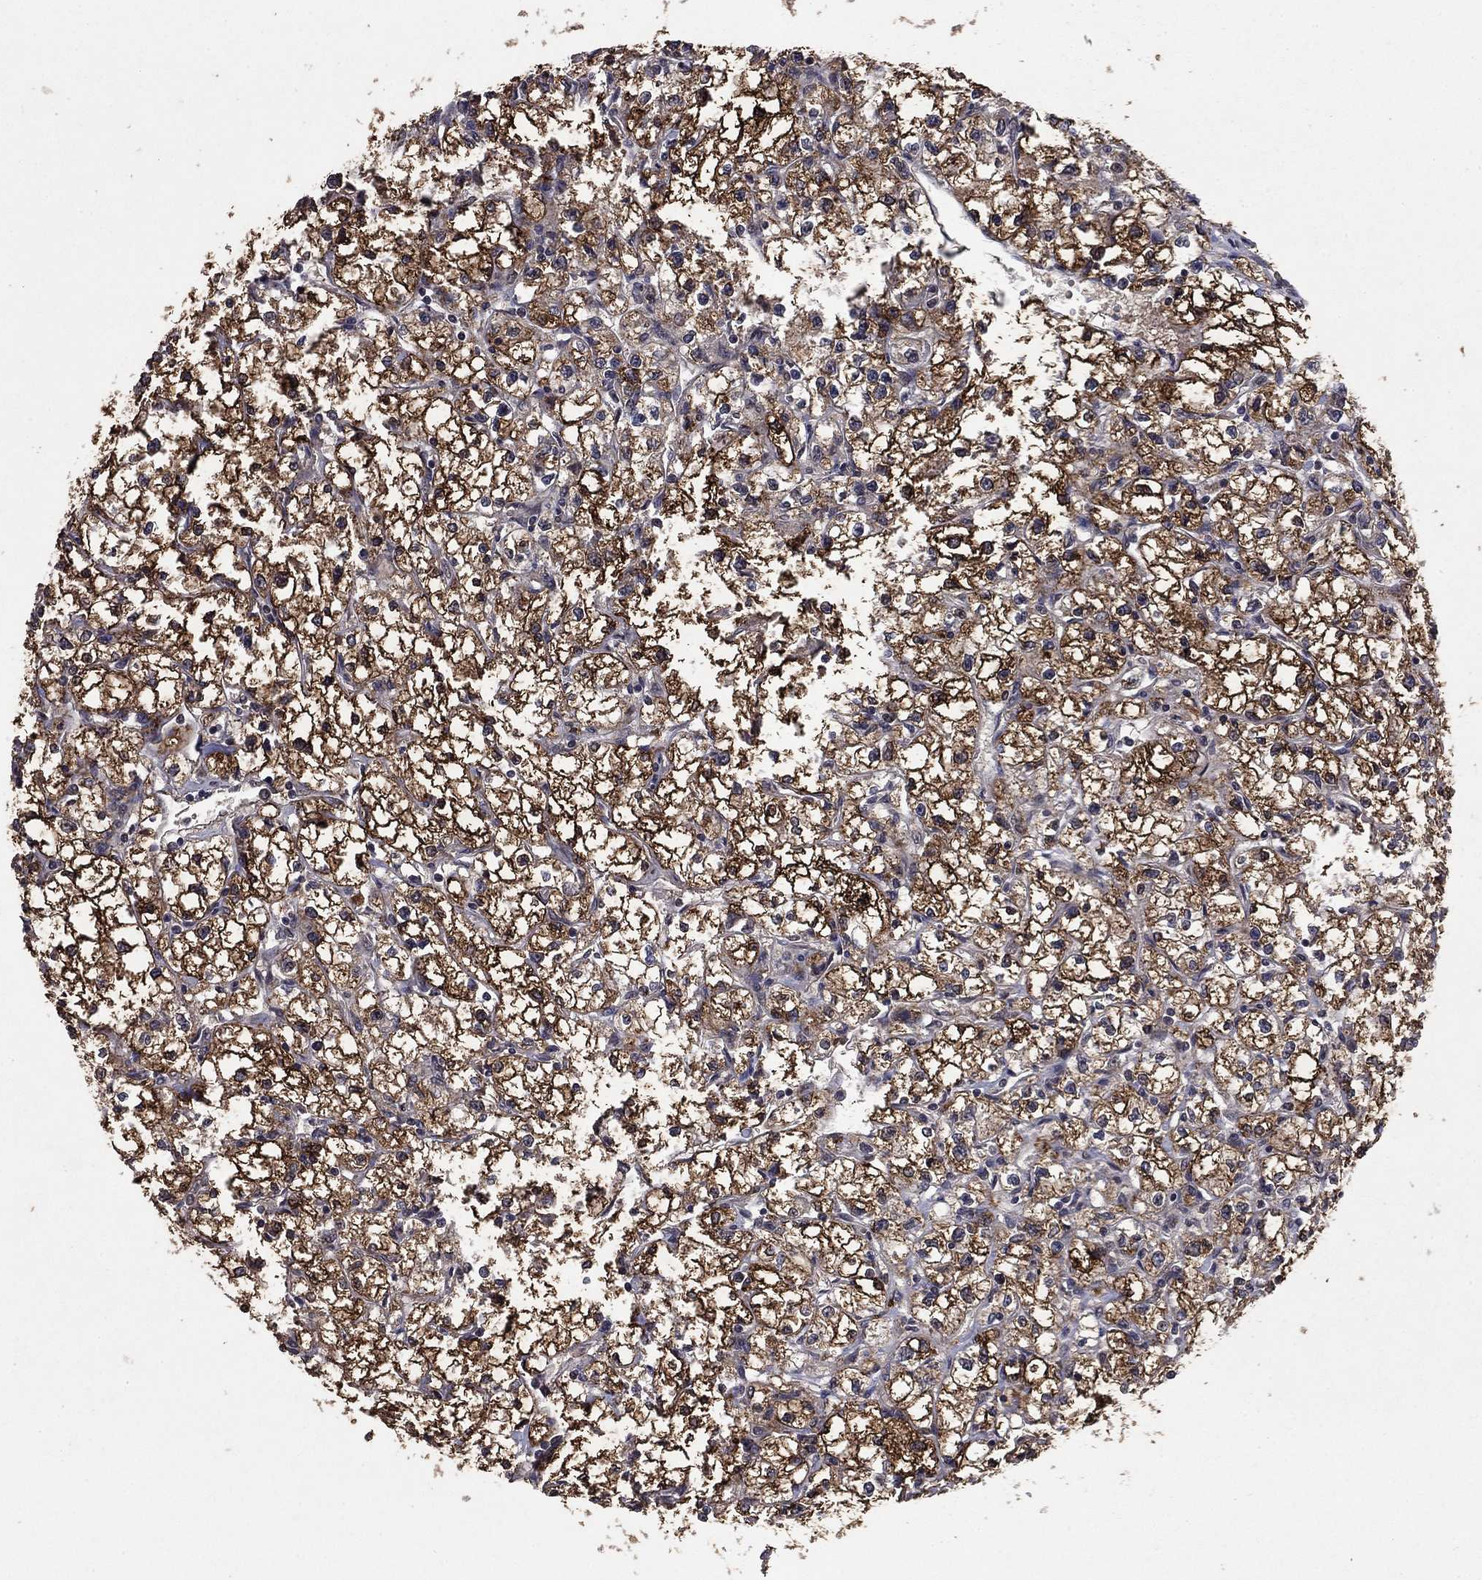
{"staining": {"intensity": "strong", "quantity": ">75%", "location": "cytoplasmic/membranous"}, "tissue": "renal cancer", "cell_type": "Tumor cells", "image_type": "cancer", "snomed": [{"axis": "morphology", "description": "Adenocarcinoma, NOS"}, {"axis": "topography", "description": "Kidney"}], "caption": "Renal cancer (adenocarcinoma) stained with DAB immunohistochemistry (IHC) demonstrates high levels of strong cytoplasmic/membranous positivity in about >75% of tumor cells.", "gene": "DHRS1", "patient": {"sex": "male", "age": 67}}